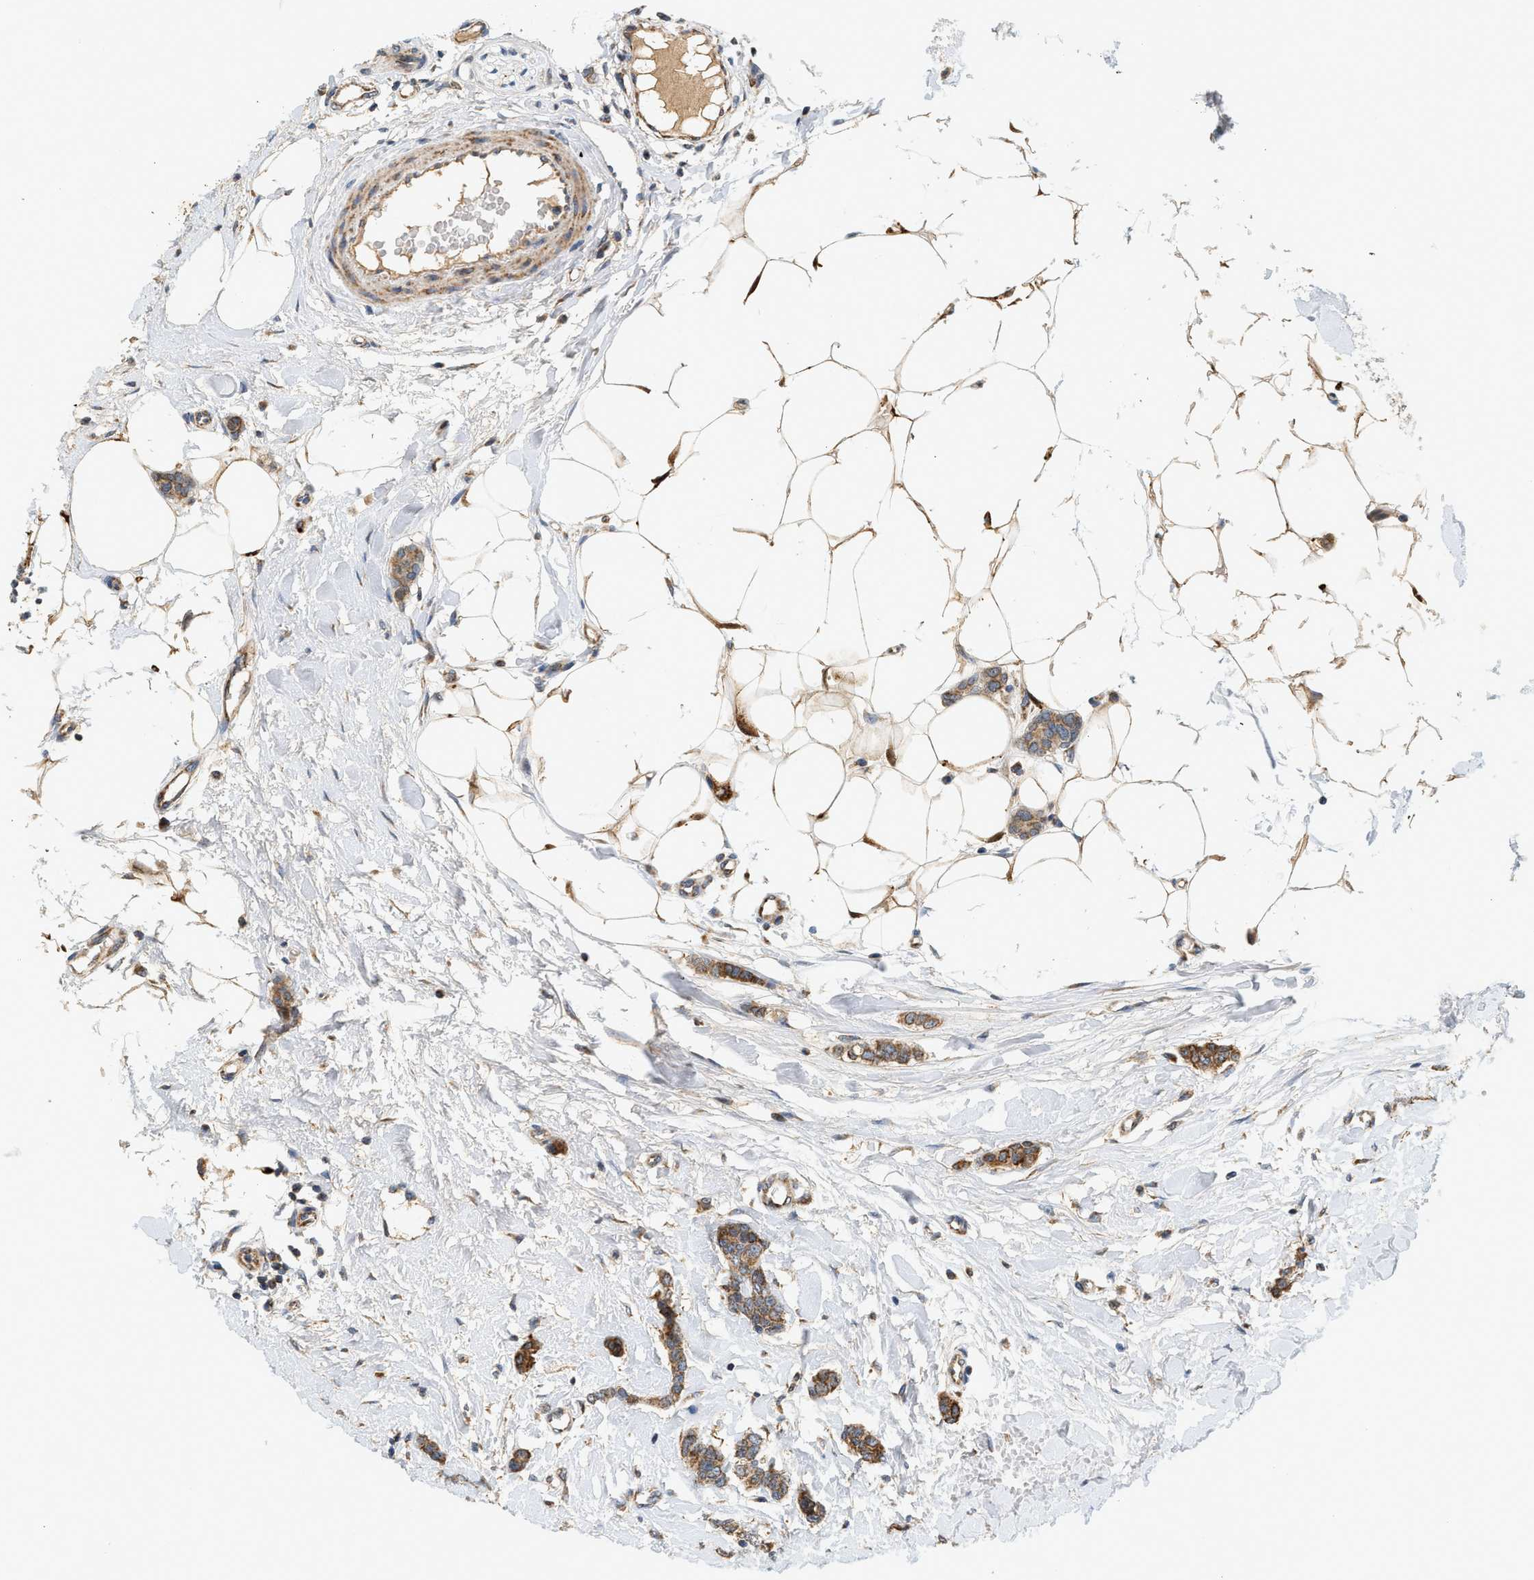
{"staining": {"intensity": "moderate", "quantity": ">75%", "location": "cytoplasmic/membranous"}, "tissue": "breast cancer", "cell_type": "Tumor cells", "image_type": "cancer", "snomed": [{"axis": "morphology", "description": "Lobular carcinoma"}, {"axis": "topography", "description": "Skin"}, {"axis": "topography", "description": "Breast"}], "caption": "This is an image of IHC staining of lobular carcinoma (breast), which shows moderate expression in the cytoplasmic/membranous of tumor cells.", "gene": "MCU", "patient": {"sex": "female", "age": 46}}